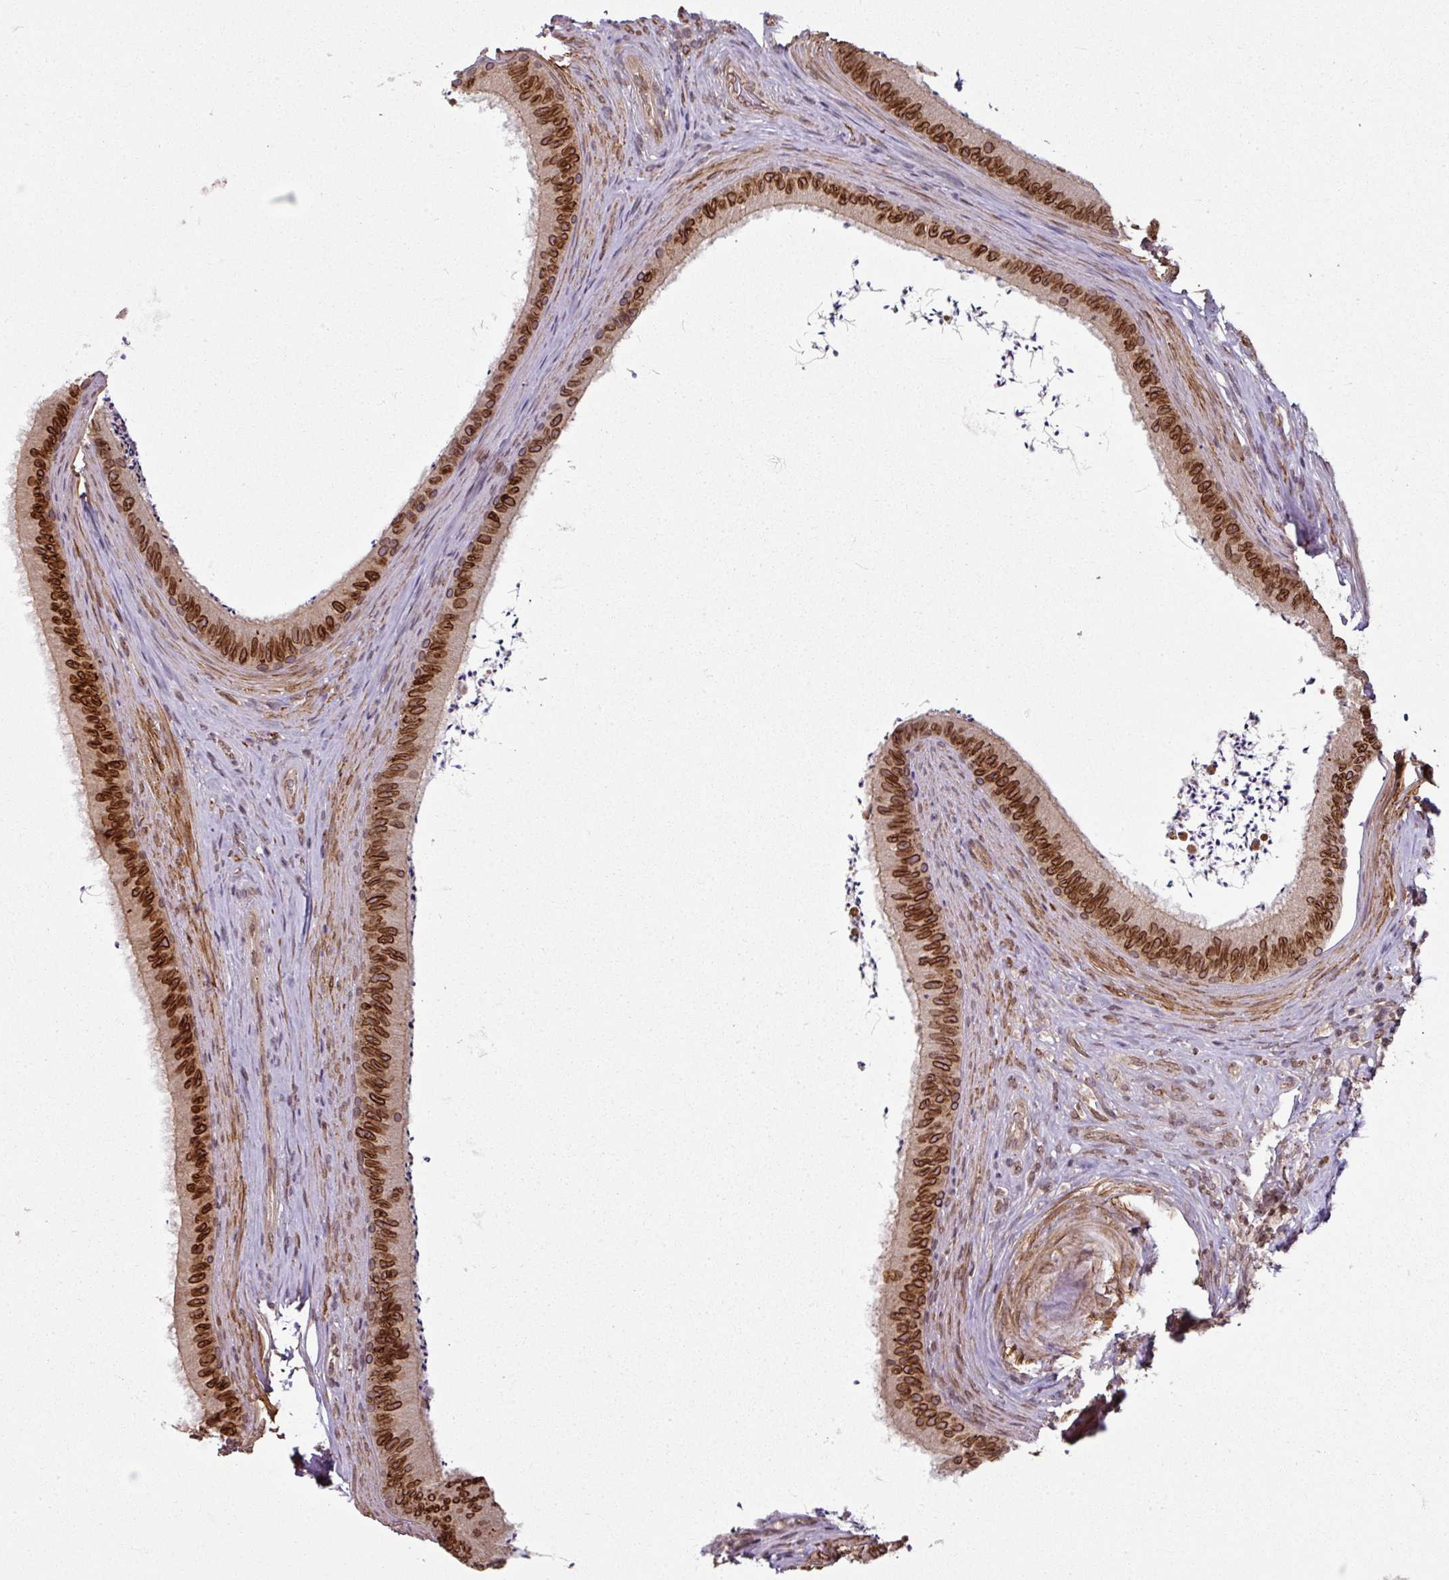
{"staining": {"intensity": "strong", "quantity": ">75%", "location": "cytoplasmic/membranous,nuclear"}, "tissue": "epididymis", "cell_type": "Glandular cells", "image_type": "normal", "snomed": [{"axis": "morphology", "description": "Normal tissue, NOS"}, {"axis": "topography", "description": "Testis"}, {"axis": "topography", "description": "Epididymis"}], "caption": "The immunohistochemical stain labels strong cytoplasmic/membranous,nuclear staining in glandular cells of normal epididymis.", "gene": "RANGAP1", "patient": {"sex": "male", "age": 41}}